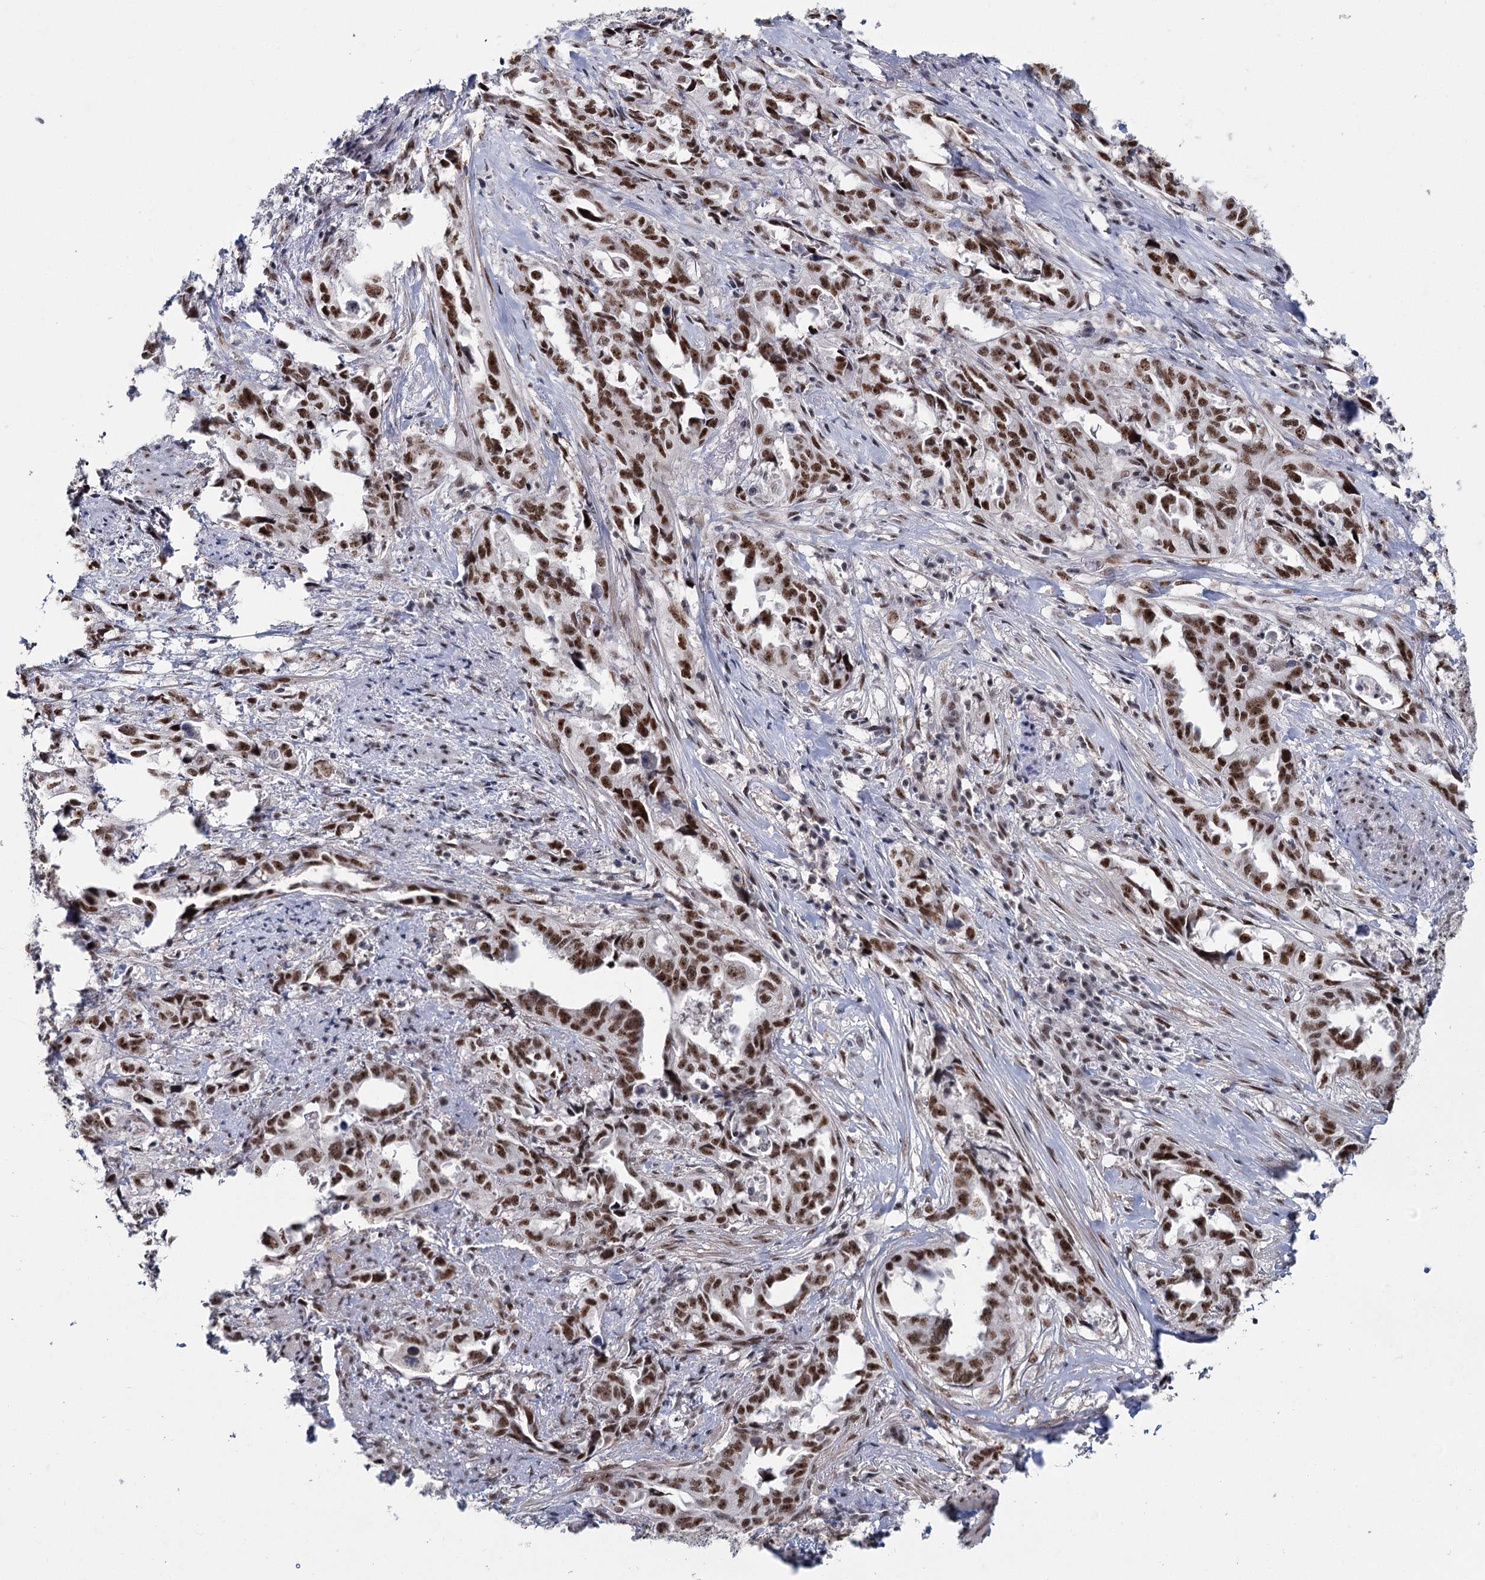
{"staining": {"intensity": "strong", "quantity": ">75%", "location": "nuclear"}, "tissue": "endometrial cancer", "cell_type": "Tumor cells", "image_type": "cancer", "snomed": [{"axis": "morphology", "description": "Adenocarcinoma, NOS"}, {"axis": "topography", "description": "Endometrium"}], "caption": "Tumor cells exhibit high levels of strong nuclear expression in about >75% of cells in human adenocarcinoma (endometrial).", "gene": "SCAF8", "patient": {"sex": "female", "age": 65}}